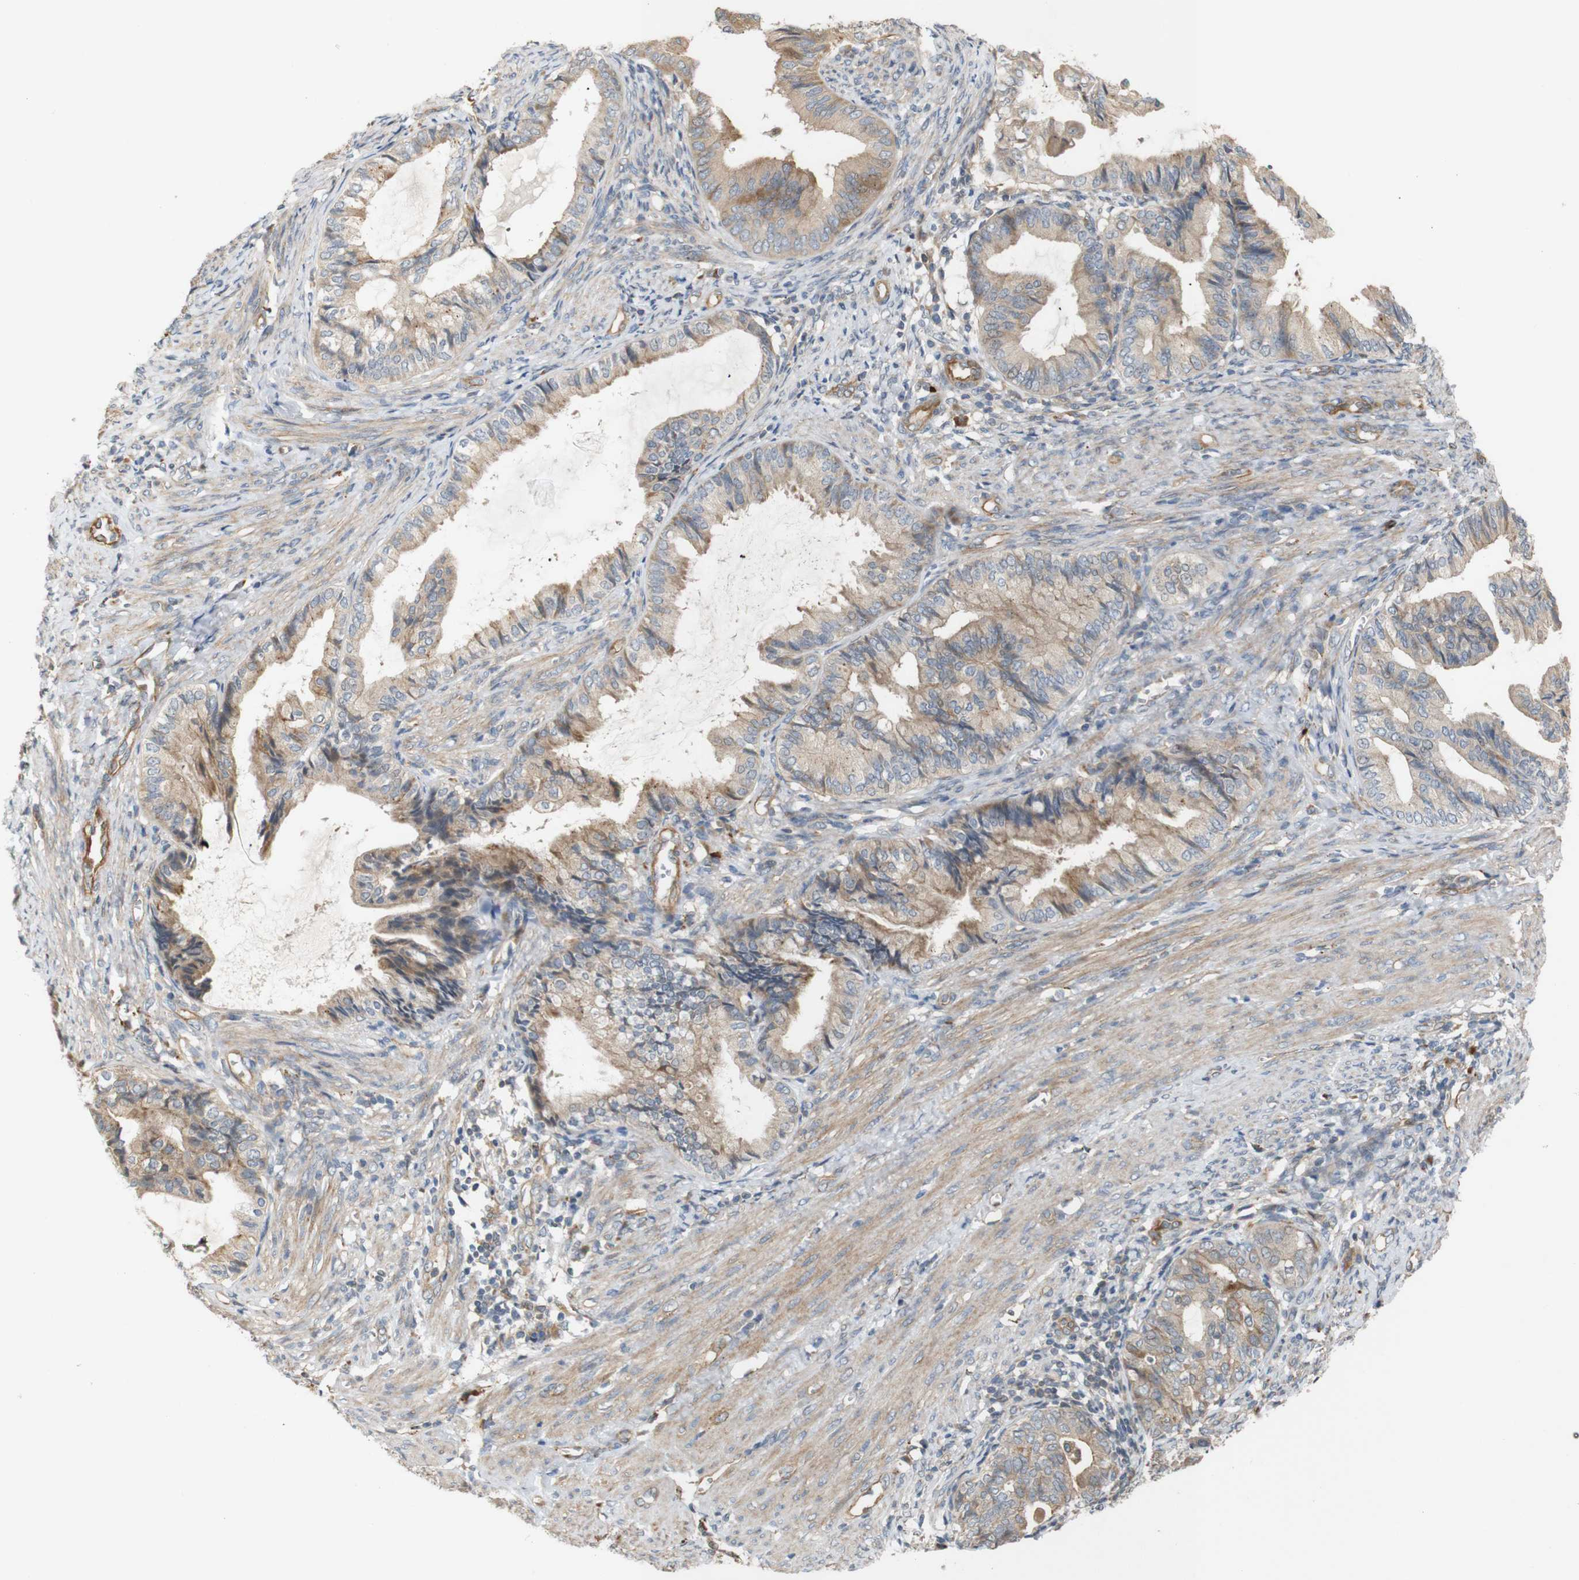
{"staining": {"intensity": "weak", "quantity": ">75%", "location": "cytoplasmic/membranous"}, "tissue": "endometrial cancer", "cell_type": "Tumor cells", "image_type": "cancer", "snomed": [{"axis": "morphology", "description": "Adenocarcinoma, NOS"}, {"axis": "topography", "description": "Endometrium"}], "caption": "Immunohistochemical staining of endometrial cancer reveals low levels of weak cytoplasmic/membranous protein positivity in approximately >75% of tumor cells.", "gene": "RPTOR", "patient": {"sex": "female", "age": 86}}